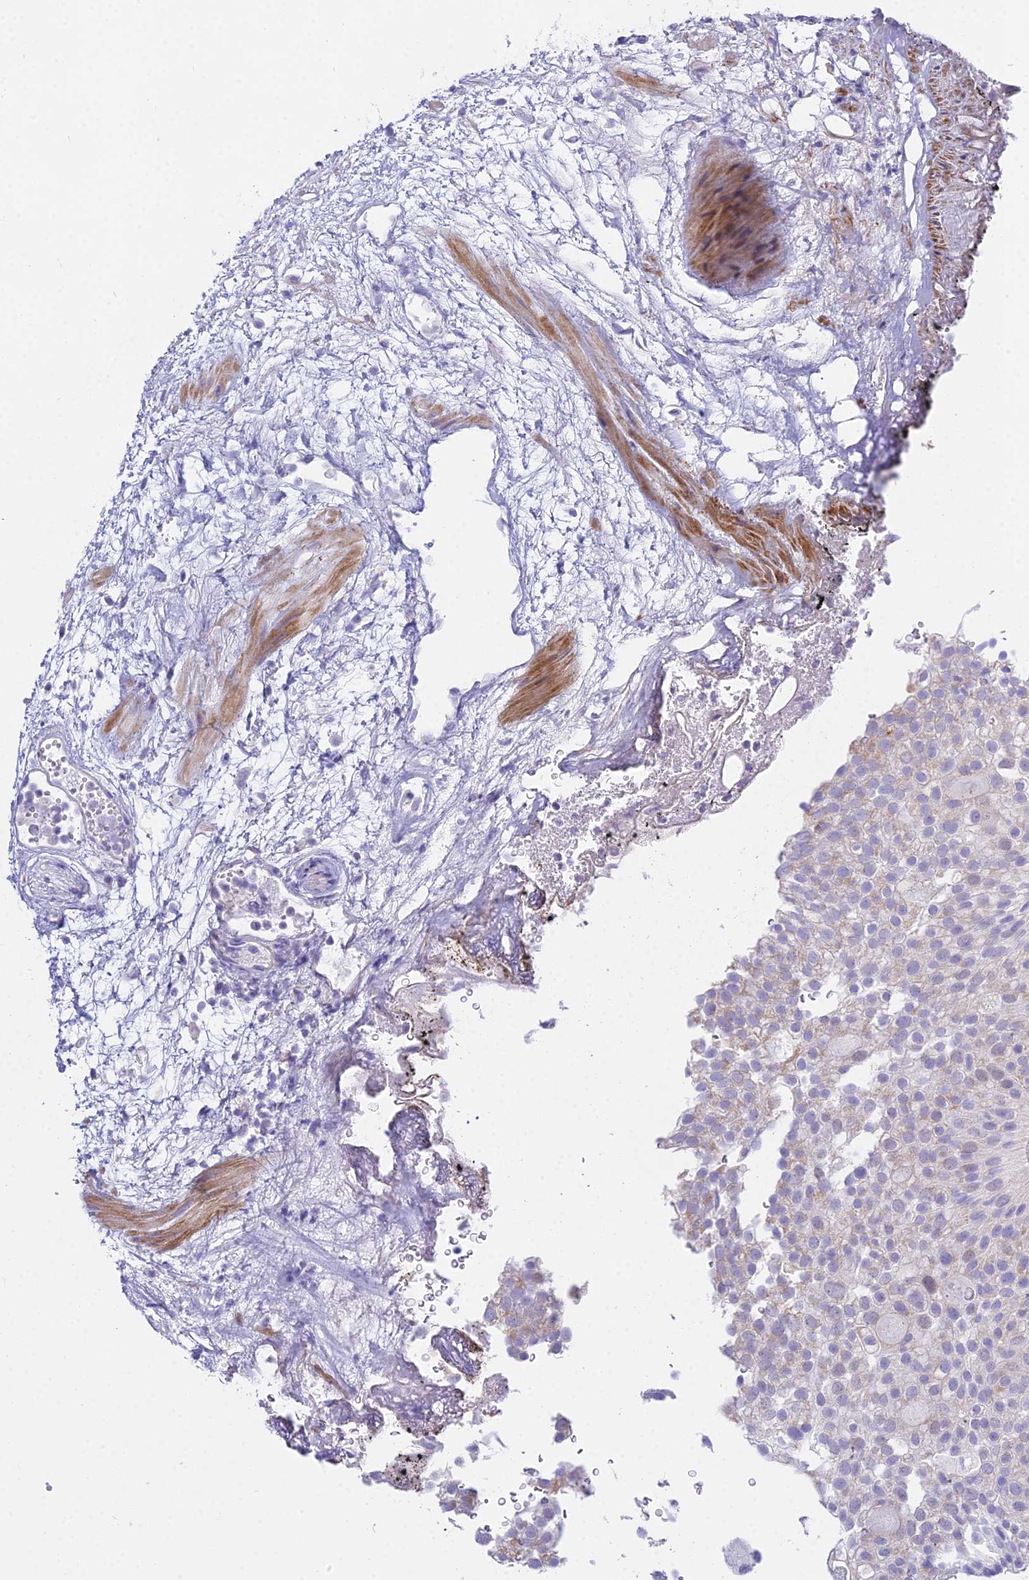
{"staining": {"intensity": "weak", "quantity": "25%-75%", "location": "cytoplasmic/membranous"}, "tissue": "urothelial cancer", "cell_type": "Tumor cells", "image_type": "cancer", "snomed": [{"axis": "morphology", "description": "Urothelial carcinoma, Low grade"}, {"axis": "topography", "description": "Urinary bladder"}], "caption": "The micrograph exhibits a brown stain indicating the presence of a protein in the cytoplasmic/membranous of tumor cells in low-grade urothelial carcinoma. The staining was performed using DAB, with brown indicating positive protein expression. Nuclei are stained blue with hematoxylin.", "gene": "PRR13", "patient": {"sex": "male", "age": 78}}